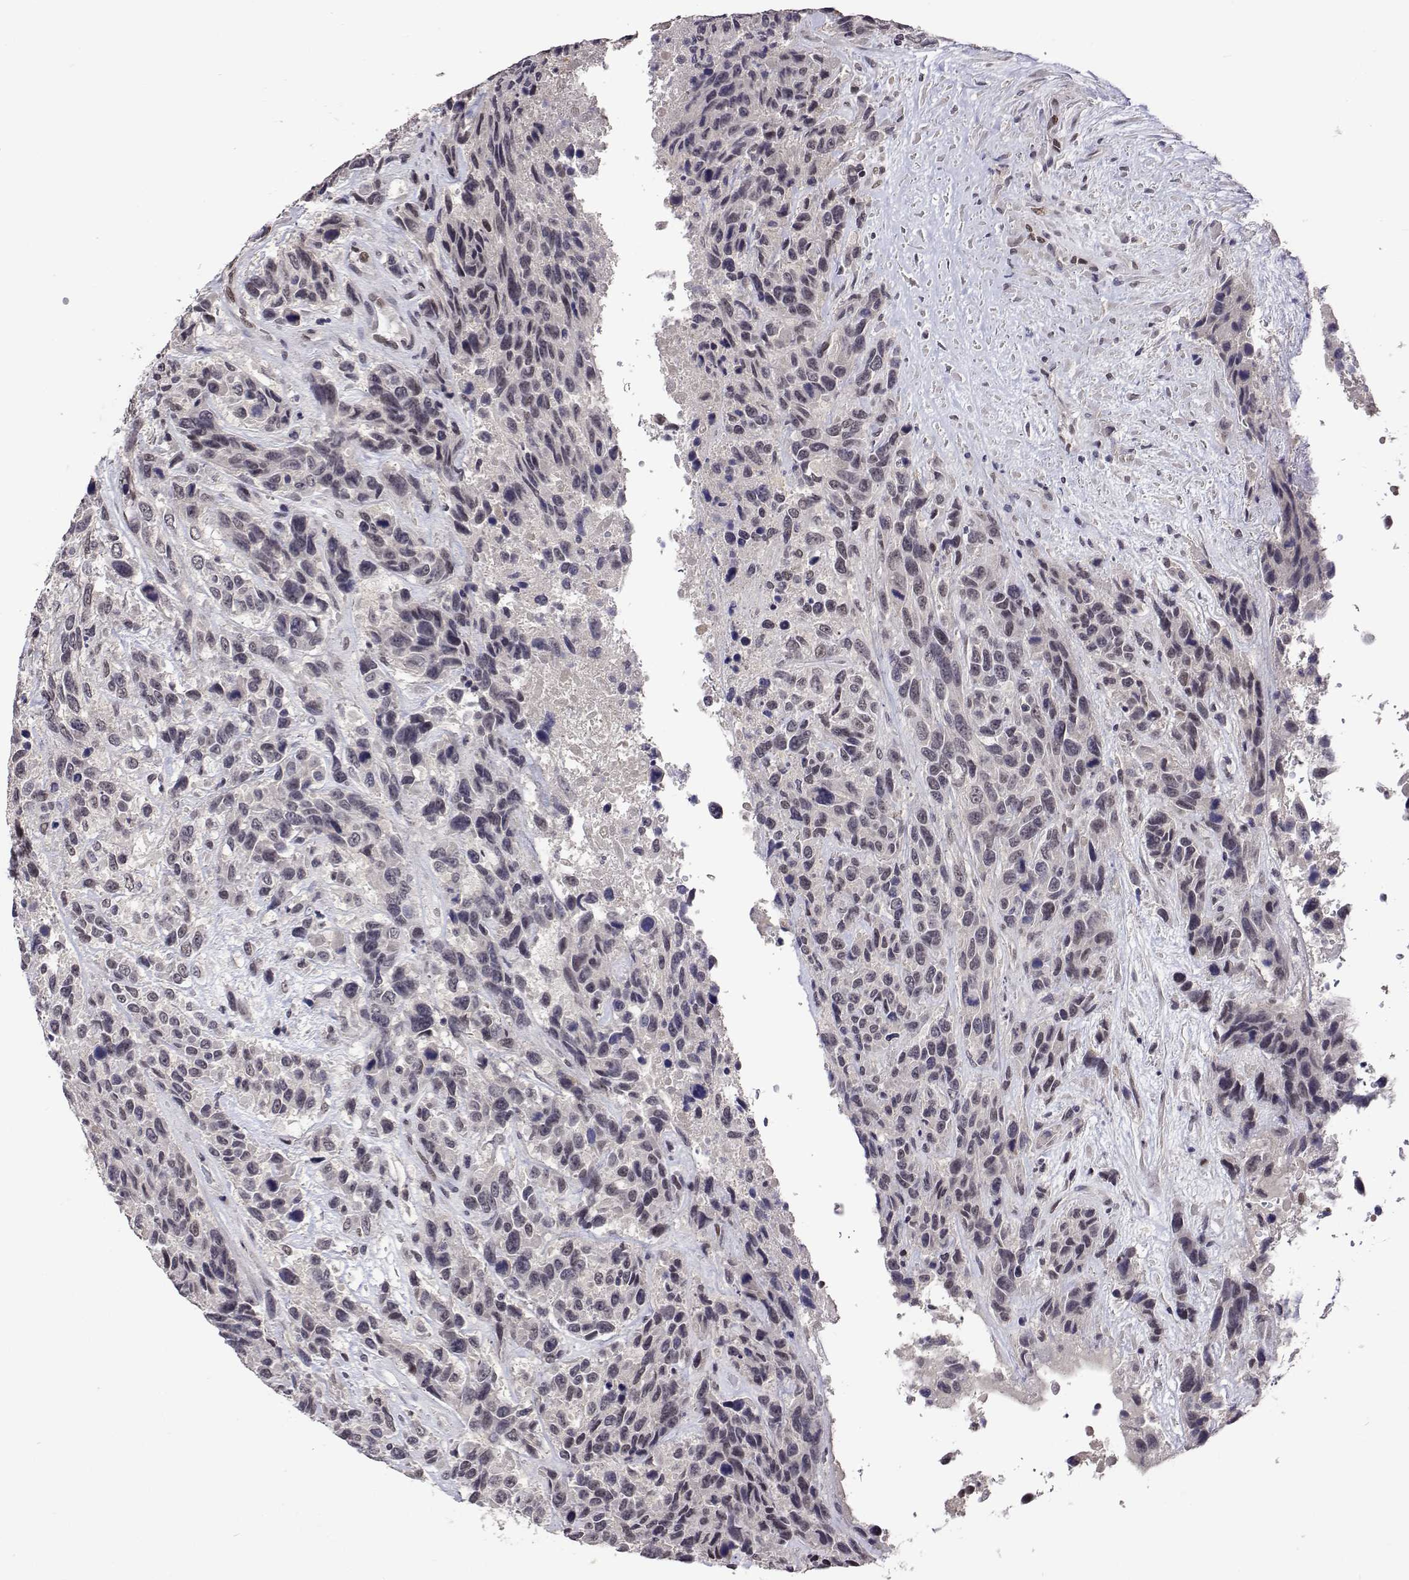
{"staining": {"intensity": "negative", "quantity": "none", "location": "none"}, "tissue": "urothelial cancer", "cell_type": "Tumor cells", "image_type": "cancer", "snomed": [{"axis": "morphology", "description": "Urothelial carcinoma, High grade"}, {"axis": "topography", "description": "Urinary bladder"}], "caption": "Photomicrograph shows no protein staining in tumor cells of urothelial cancer tissue.", "gene": "HNRNPA0", "patient": {"sex": "female", "age": 70}}